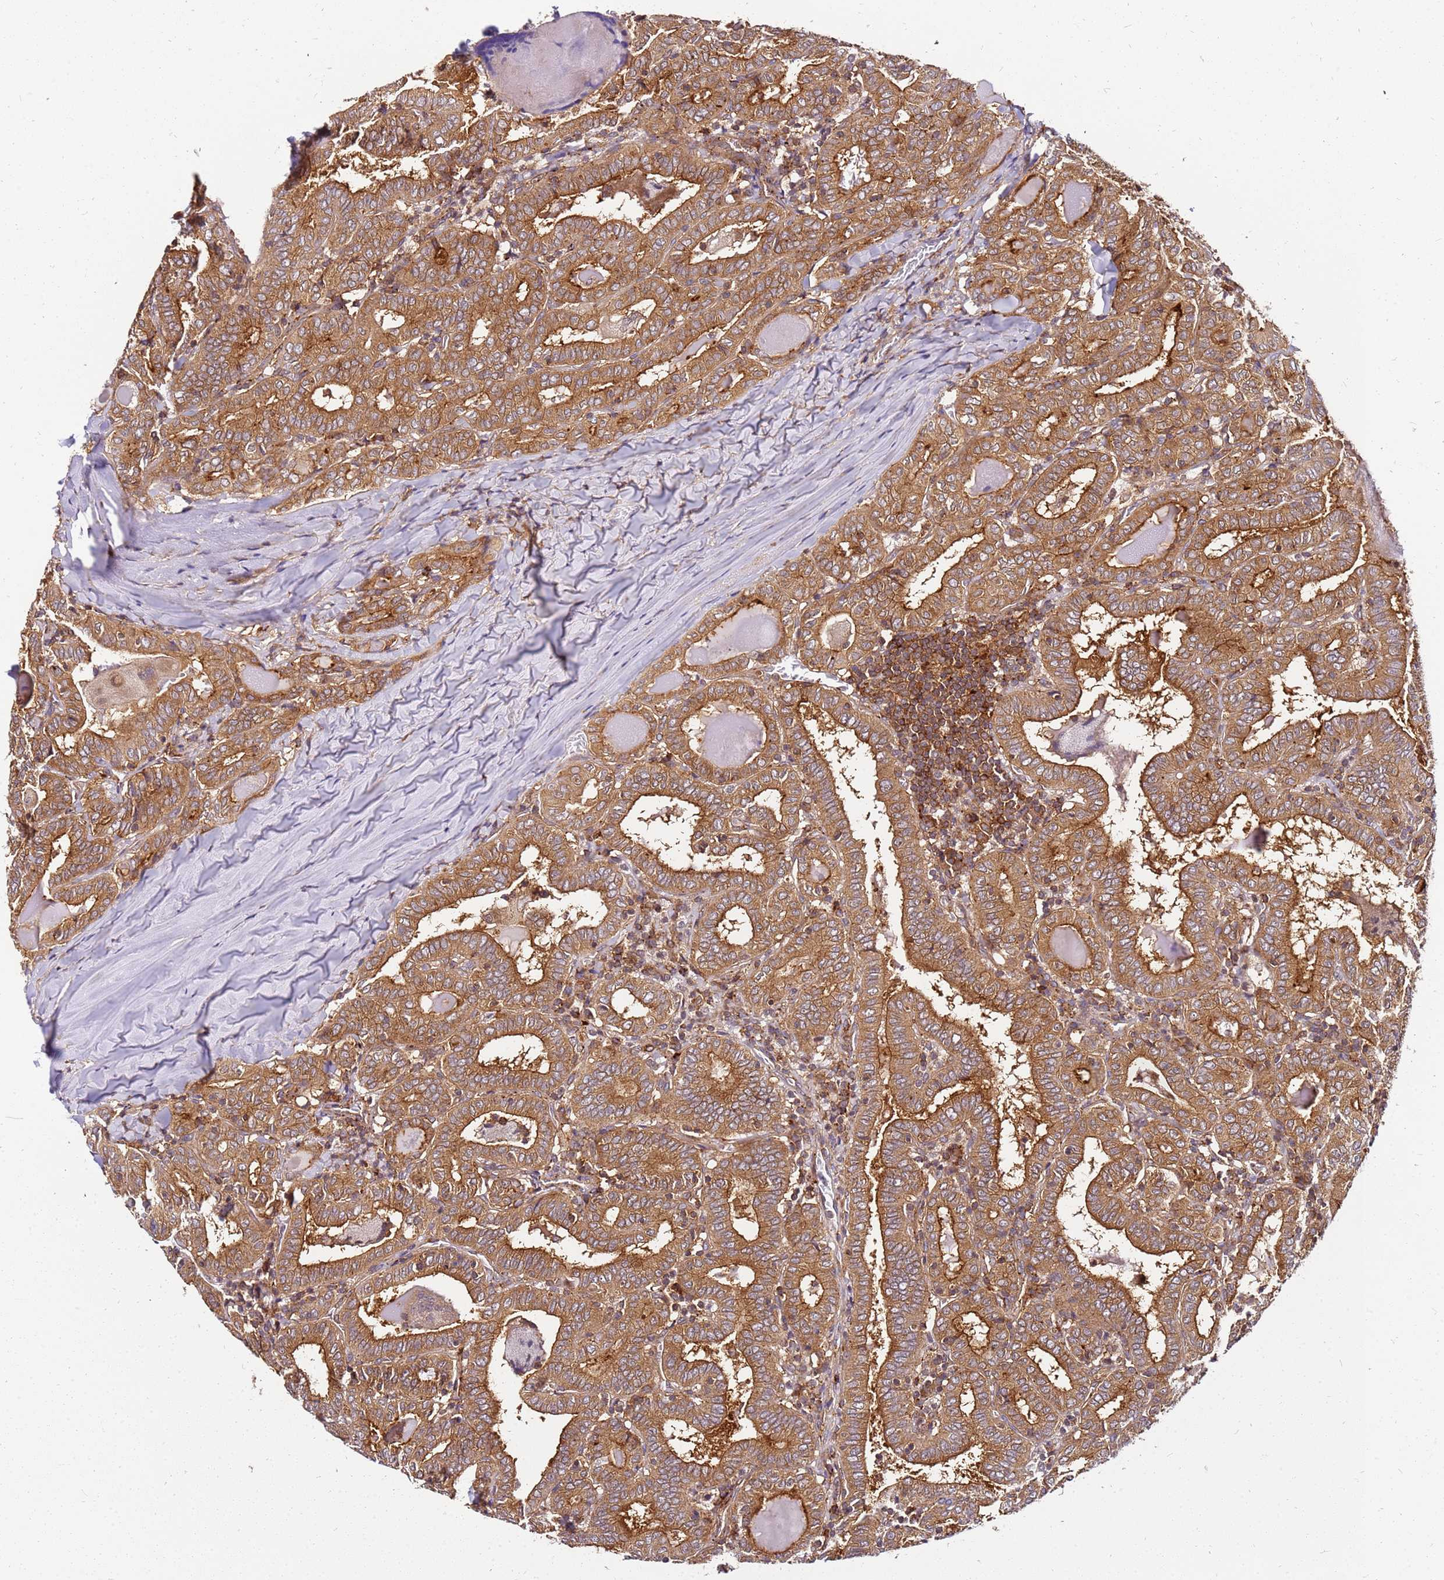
{"staining": {"intensity": "moderate", "quantity": ">75%", "location": "cytoplasmic/membranous"}, "tissue": "thyroid cancer", "cell_type": "Tumor cells", "image_type": "cancer", "snomed": [{"axis": "morphology", "description": "Papillary adenocarcinoma, NOS"}, {"axis": "topography", "description": "Thyroid gland"}], "caption": "Moderate cytoplasmic/membranous positivity is seen in about >75% of tumor cells in papillary adenocarcinoma (thyroid).", "gene": "PIH1D1", "patient": {"sex": "female", "age": 72}}